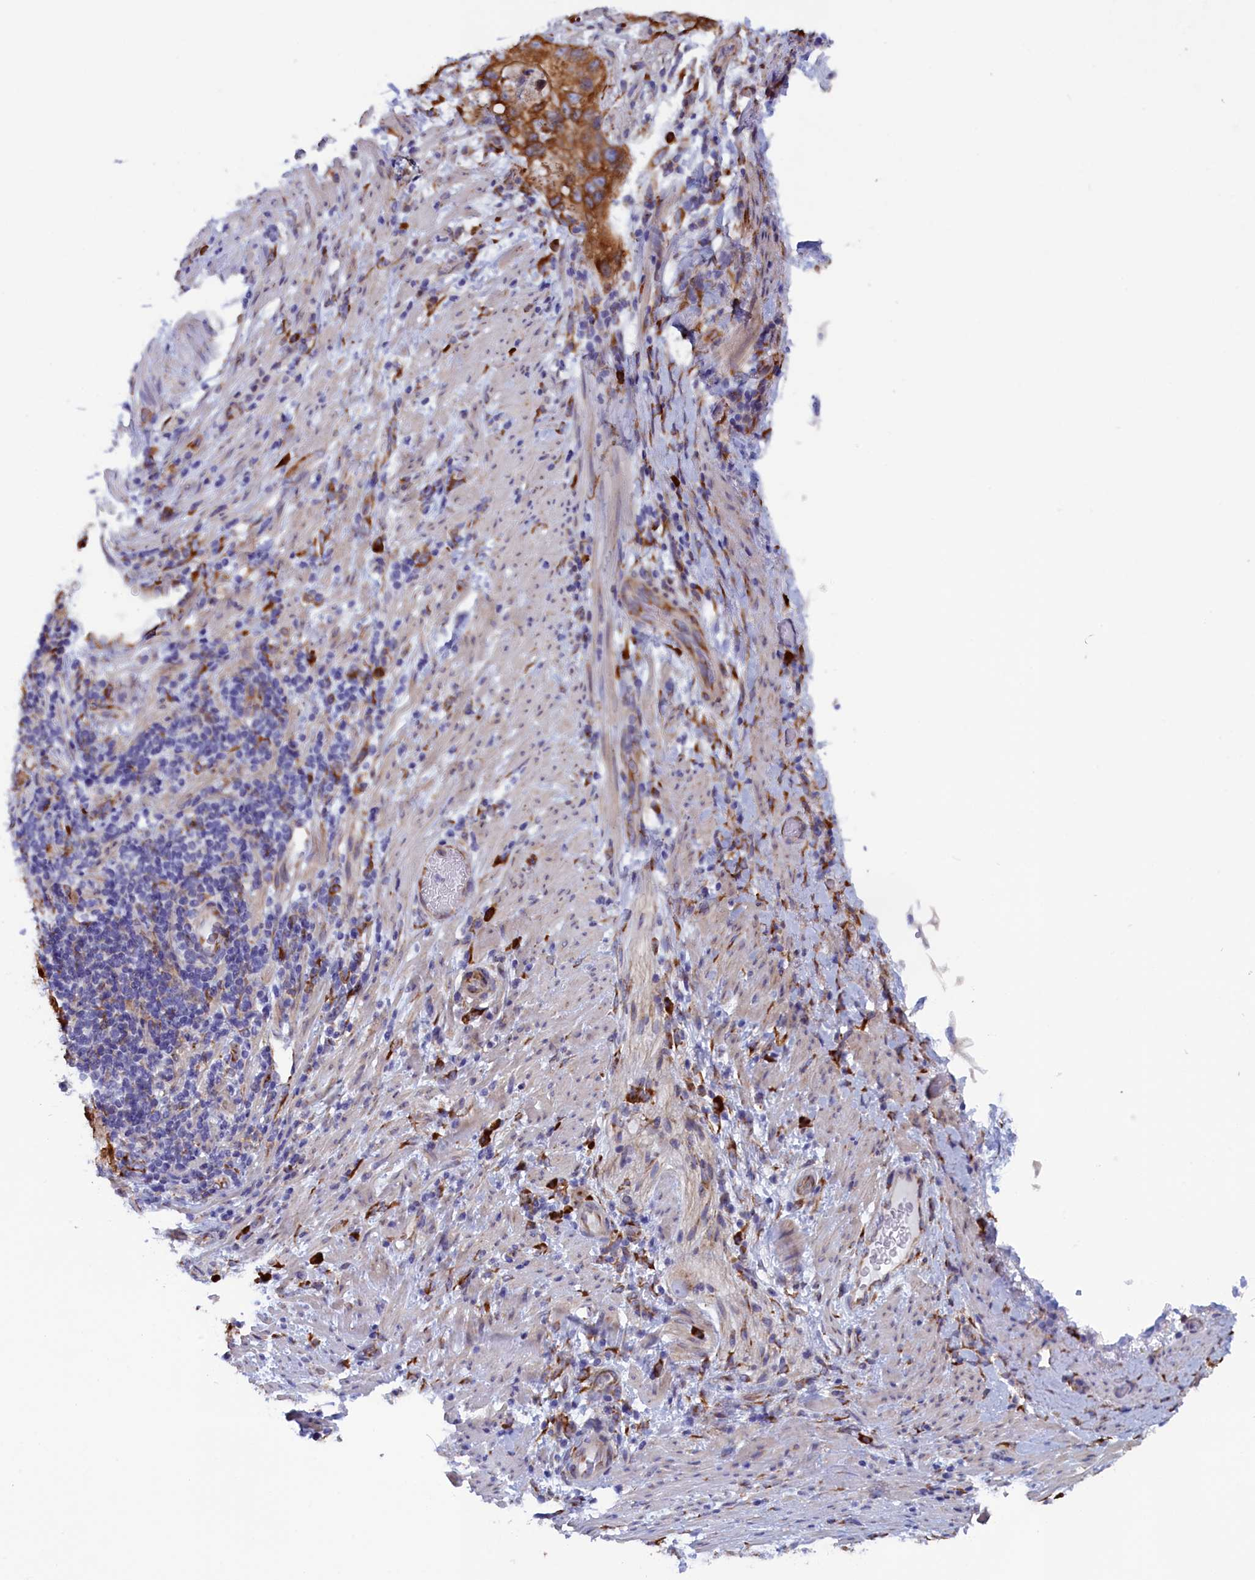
{"staining": {"intensity": "moderate", "quantity": ">75%", "location": "cytoplasmic/membranous"}, "tissue": "stomach cancer", "cell_type": "Tumor cells", "image_type": "cancer", "snomed": [{"axis": "morphology", "description": "Normal tissue, NOS"}, {"axis": "morphology", "description": "Adenocarcinoma, NOS"}, {"axis": "topography", "description": "Stomach"}], "caption": "Adenocarcinoma (stomach) was stained to show a protein in brown. There is medium levels of moderate cytoplasmic/membranous positivity in approximately >75% of tumor cells.", "gene": "CCDC68", "patient": {"sex": "female", "age": 89}}